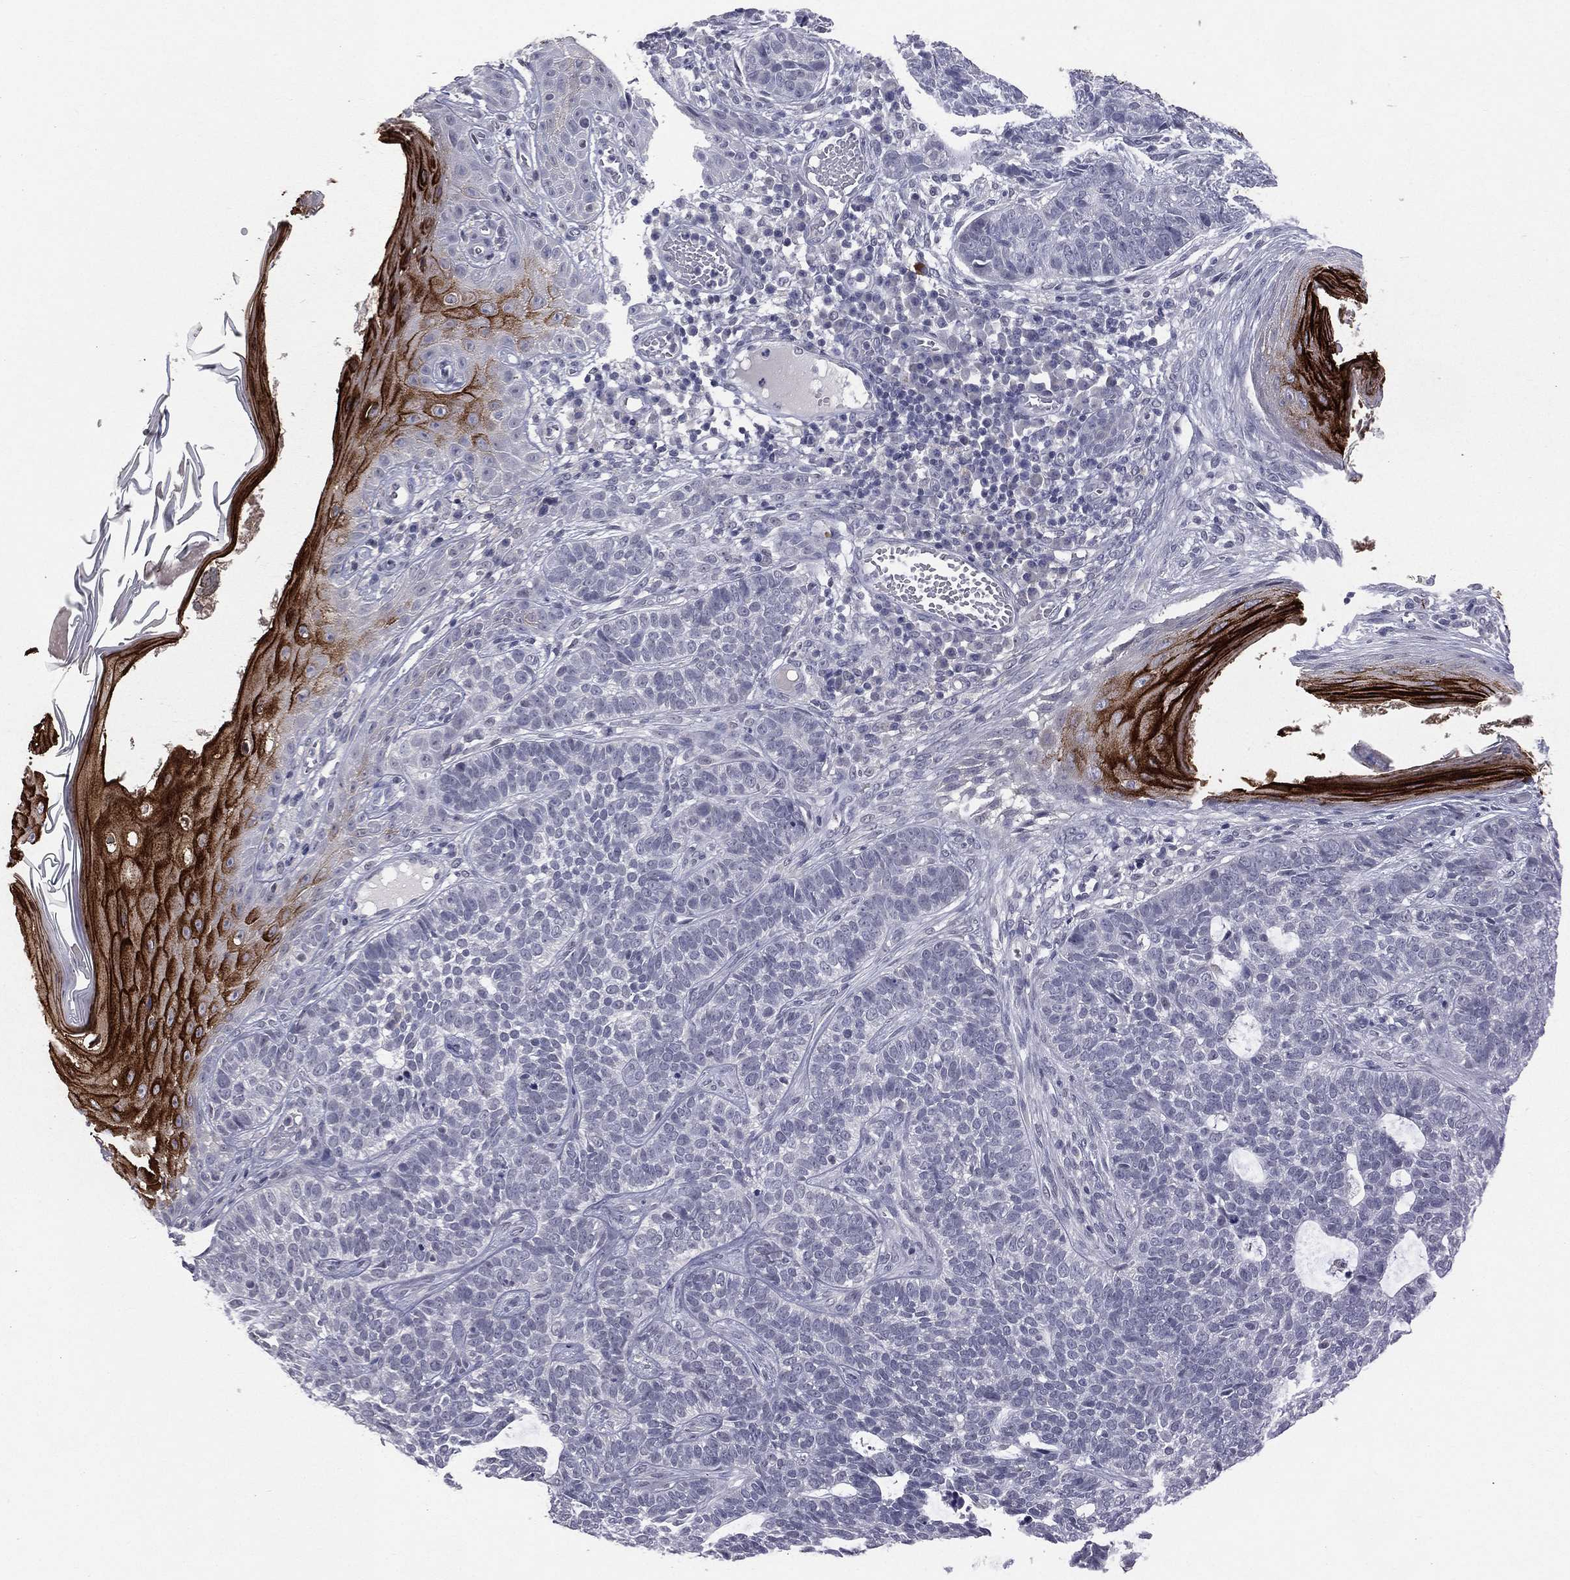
{"staining": {"intensity": "negative", "quantity": "none", "location": "none"}, "tissue": "skin cancer", "cell_type": "Tumor cells", "image_type": "cancer", "snomed": [{"axis": "morphology", "description": "Basal cell carcinoma"}, {"axis": "topography", "description": "Skin"}], "caption": "DAB immunohistochemical staining of human skin basal cell carcinoma exhibits no significant expression in tumor cells.", "gene": "DMKN", "patient": {"sex": "female", "age": 69}}